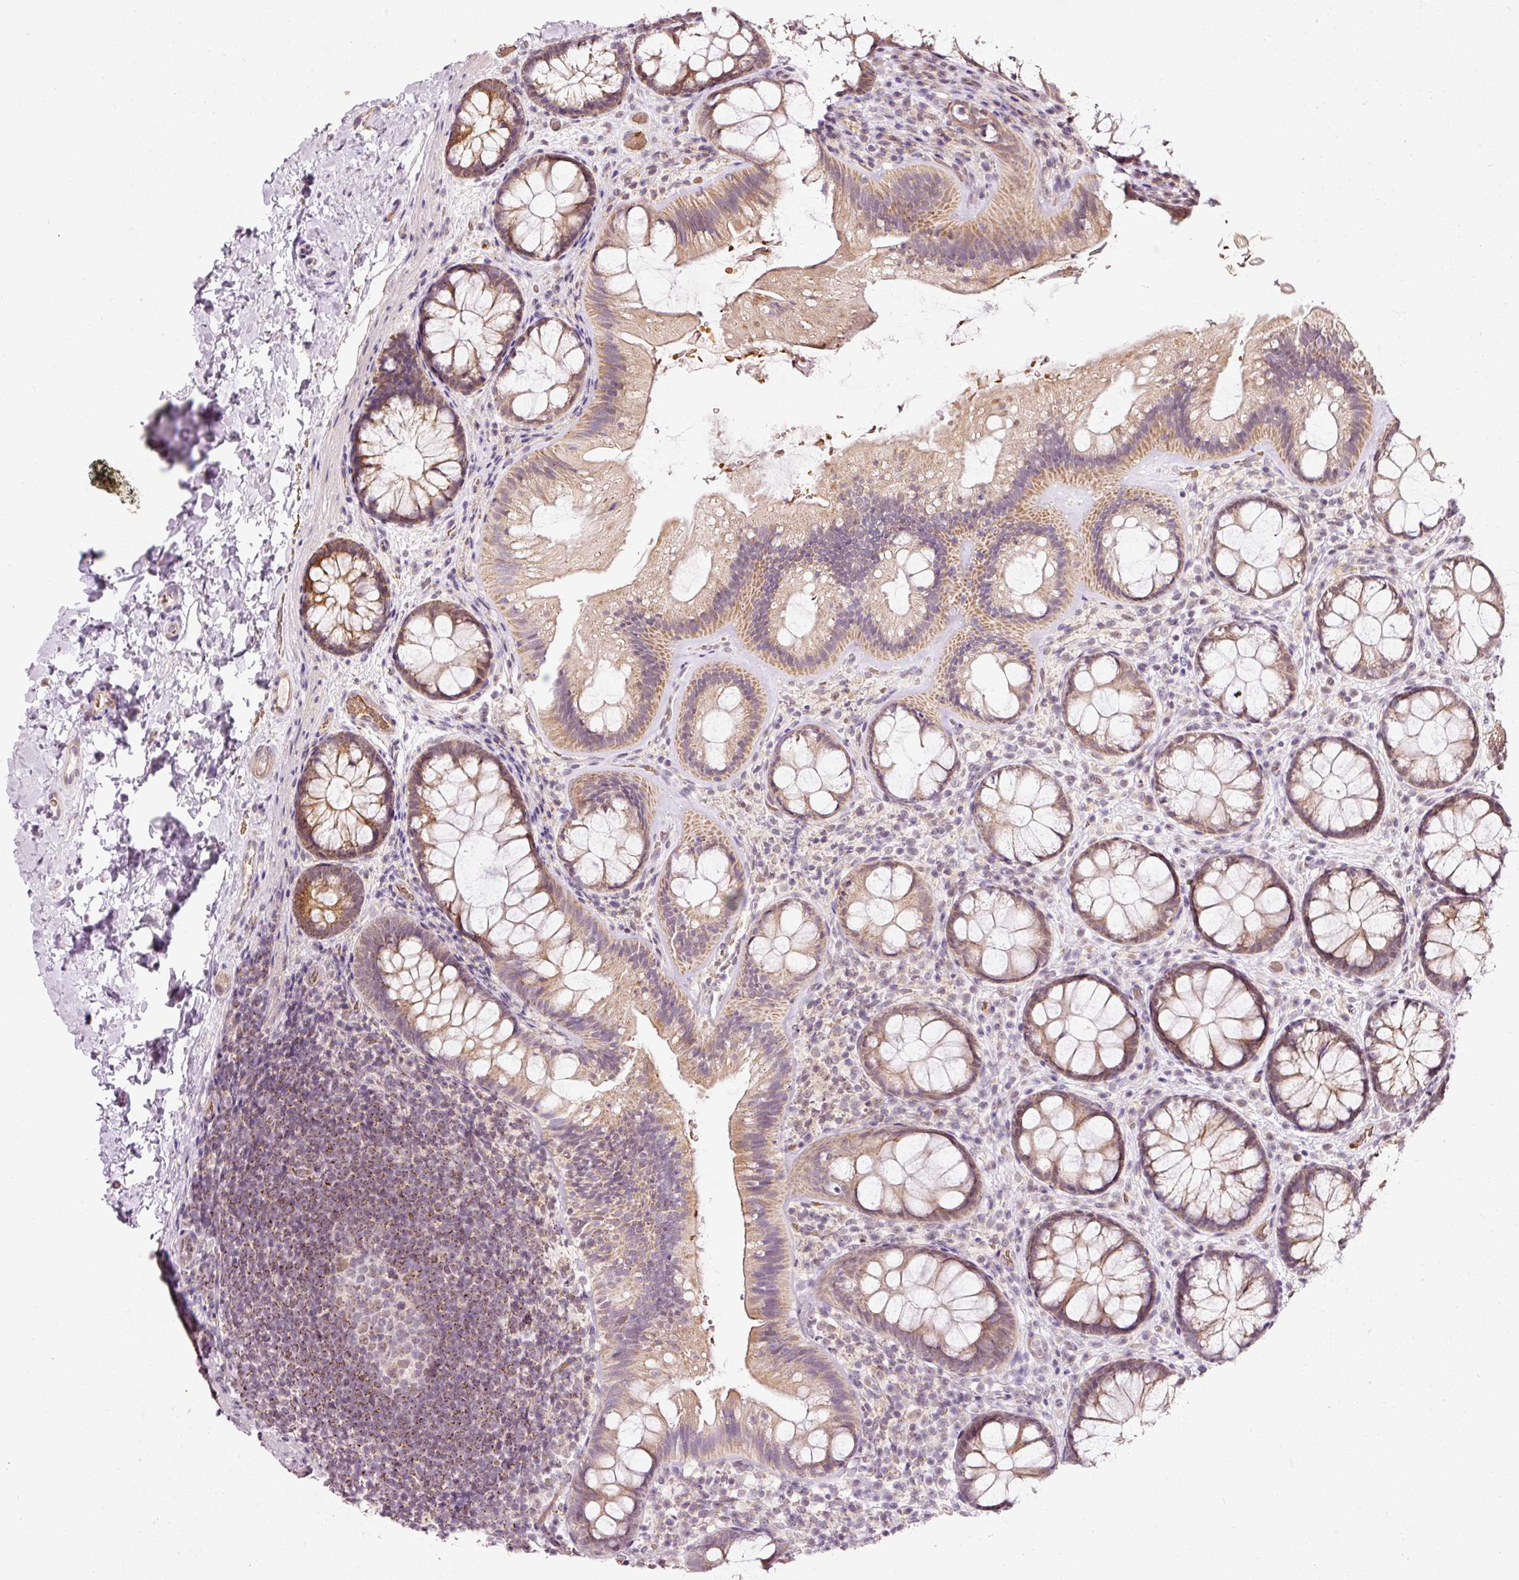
{"staining": {"intensity": "weak", "quantity": "25%-75%", "location": "cytoplasmic/membranous"}, "tissue": "colon", "cell_type": "Endothelial cells", "image_type": "normal", "snomed": [{"axis": "morphology", "description": "Normal tissue, NOS"}, {"axis": "topography", "description": "Colon"}], "caption": "High-power microscopy captured an IHC histopathology image of unremarkable colon, revealing weak cytoplasmic/membranous positivity in approximately 25%-75% of endothelial cells.", "gene": "ZNF460", "patient": {"sex": "male", "age": 46}}